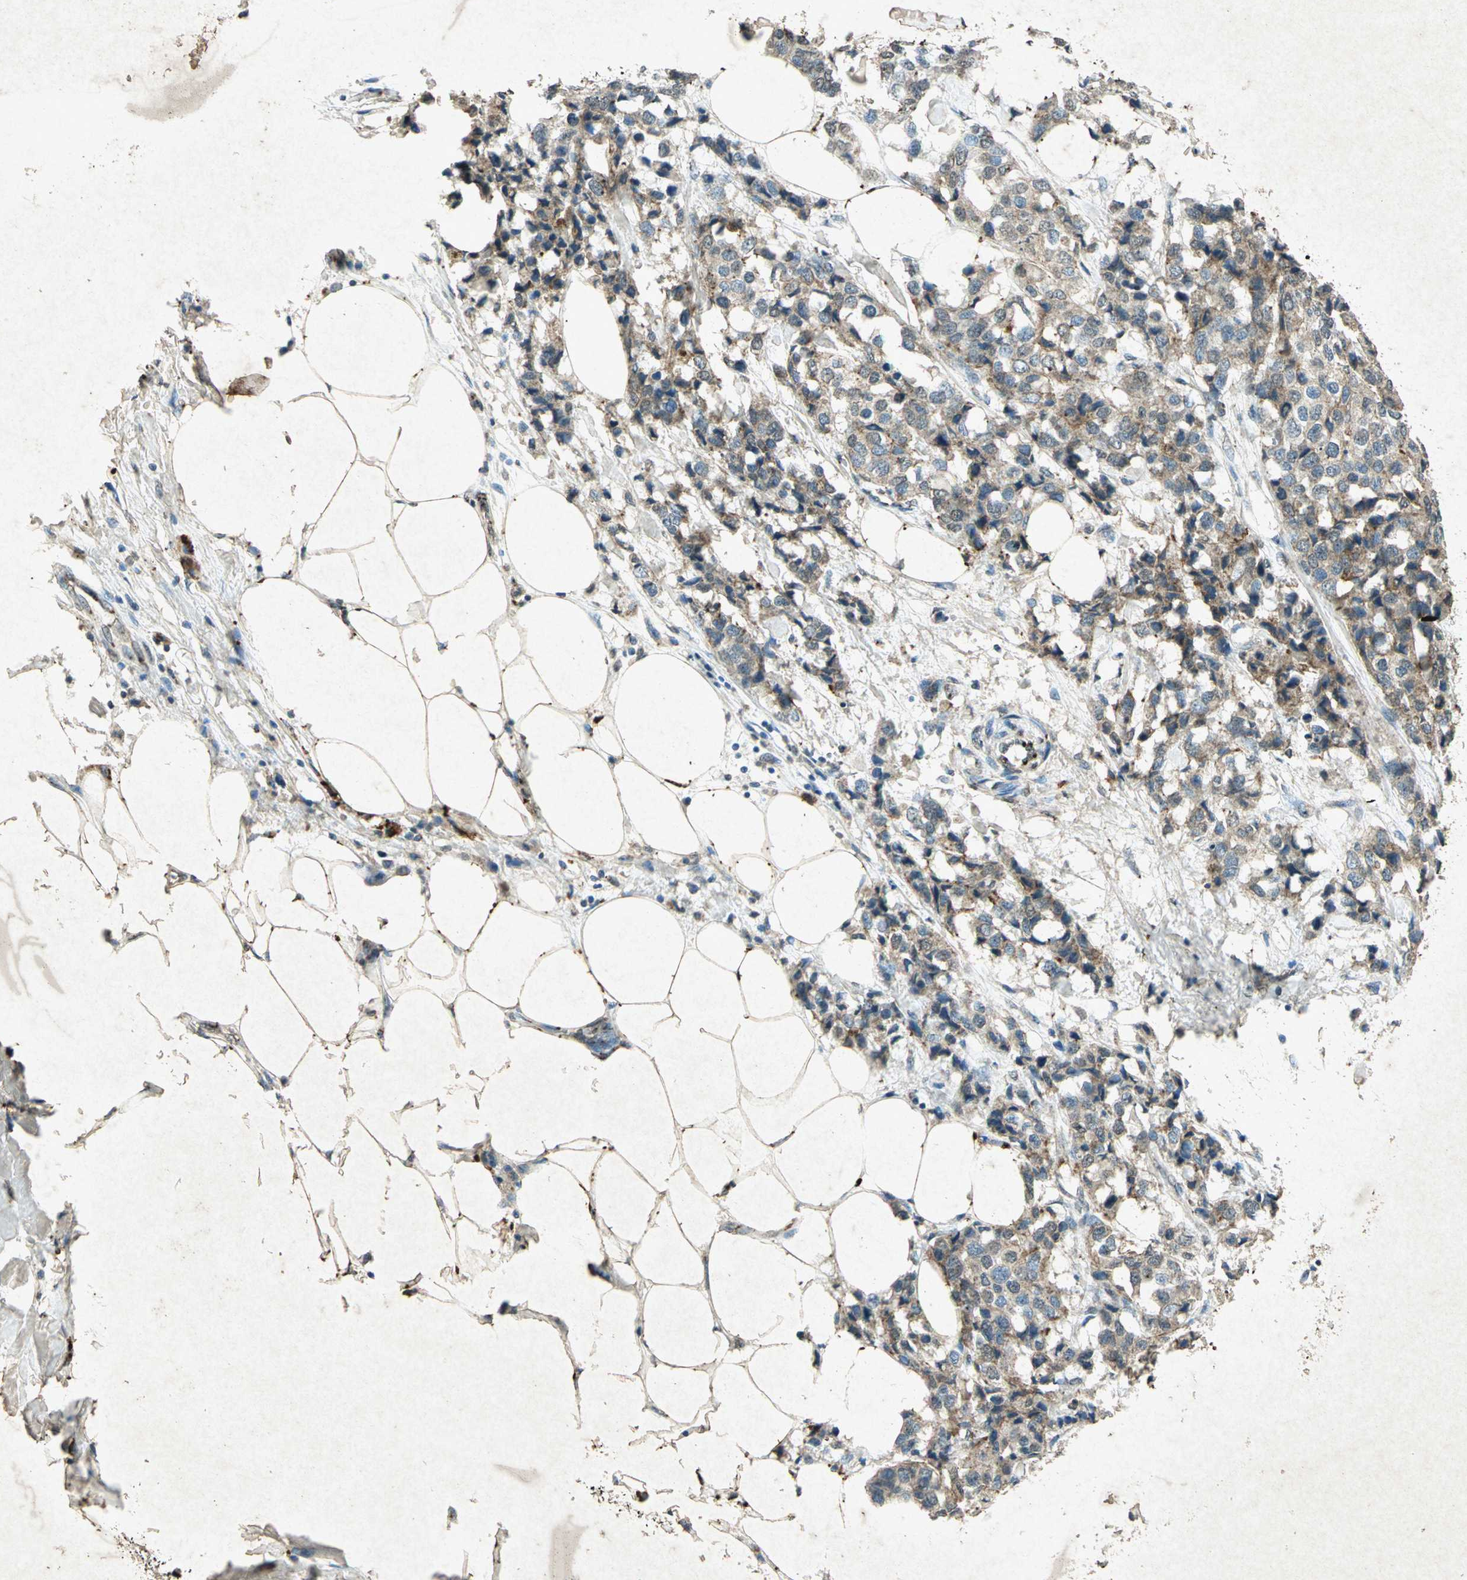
{"staining": {"intensity": "moderate", "quantity": ">75%", "location": "cytoplasmic/membranous"}, "tissue": "breast cancer", "cell_type": "Tumor cells", "image_type": "cancer", "snomed": [{"axis": "morphology", "description": "Duct carcinoma"}, {"axis": "topography", "description": "Breast"}], "caption": "A photomicrograph of human intraductal carcinoma (breast) stained for a protein reveals moderate cytoplasmic/membranous brown staining in tumor cells.", "gene": "PSEN1", "patient": {"sex": "female", "age": 80}}